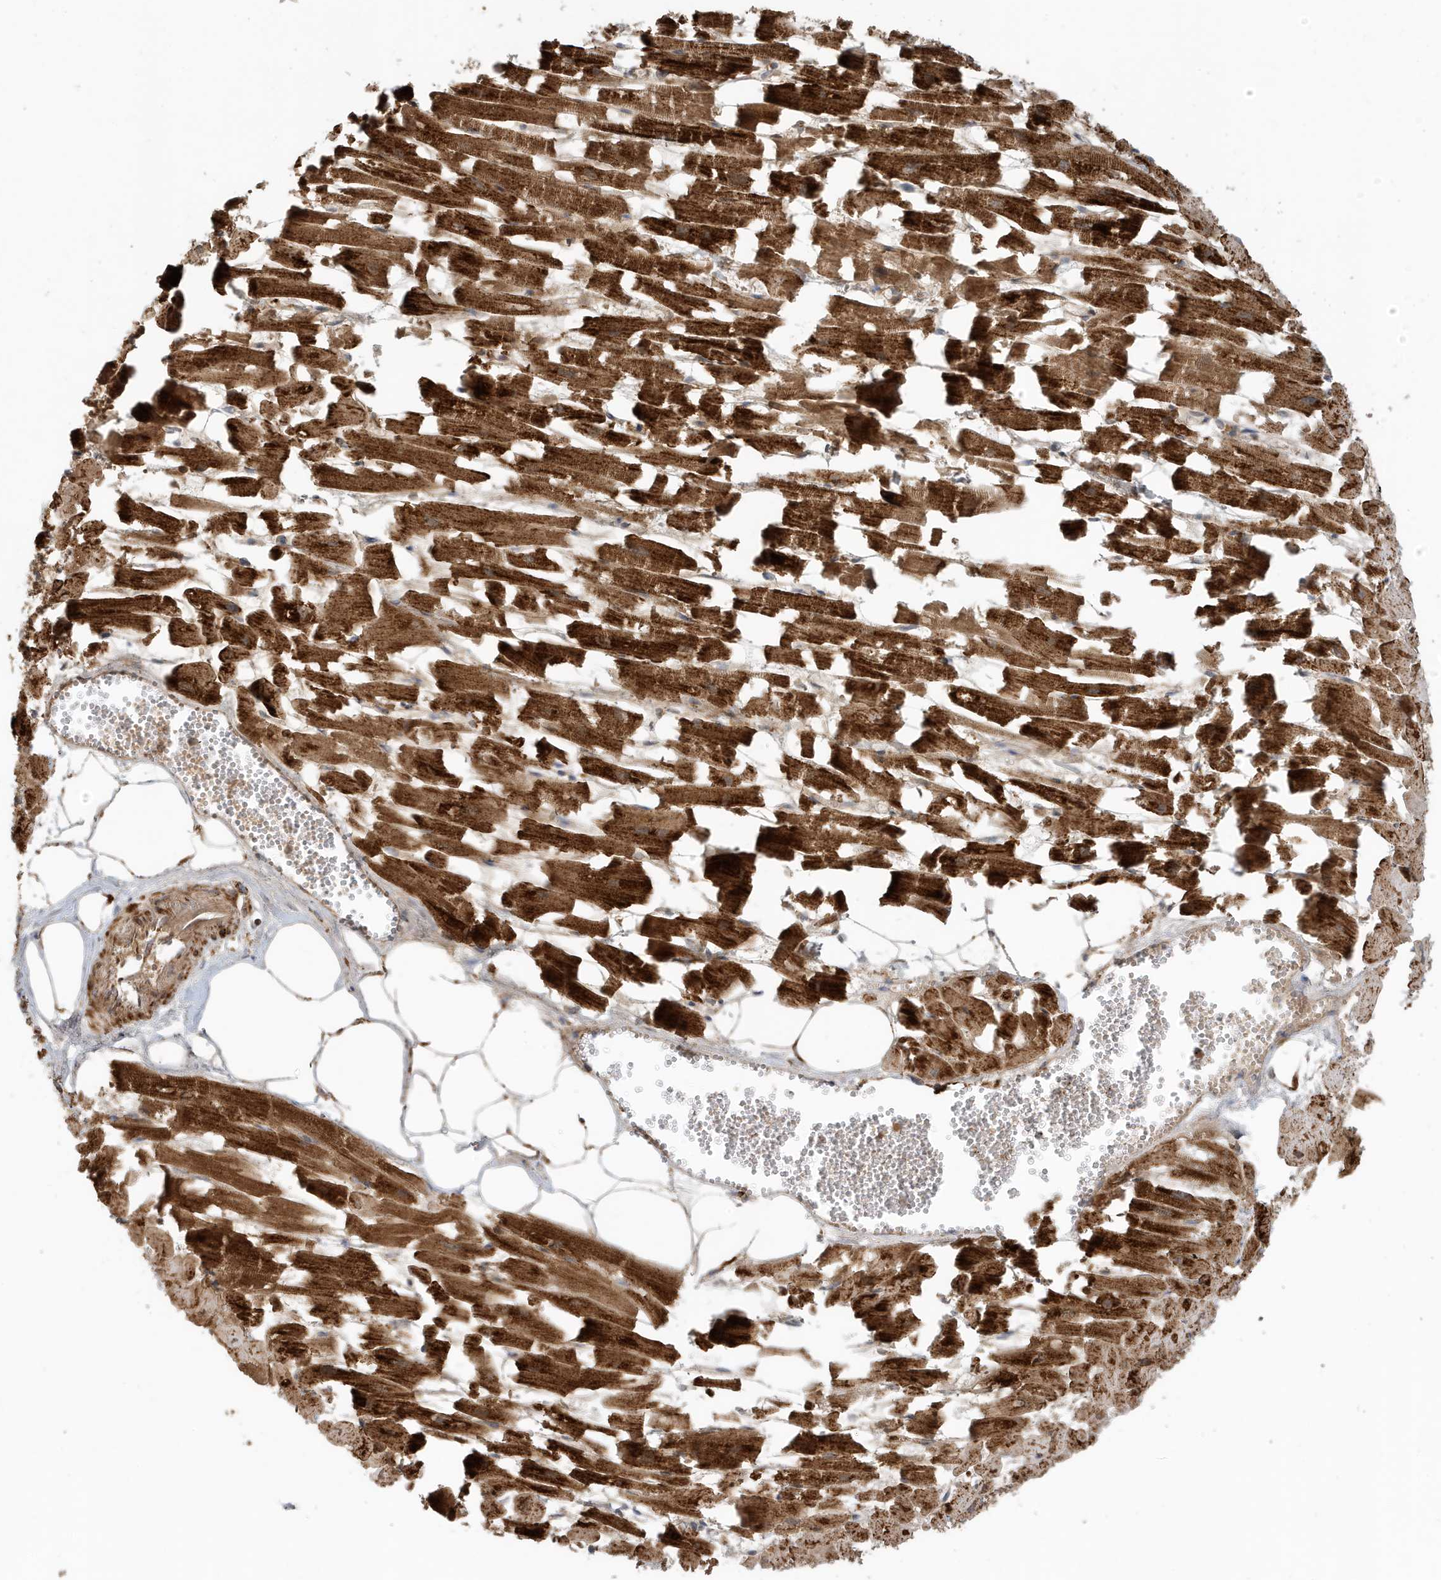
{"staining": {"intensity": "strong", "quantity": ">75%", "location": "cytoplasmic/membranous"}, "tissue": "heart muscle", "cell_type": "Cardiomyocytes", "image_type": "normal", "snomed": [{"axis": "morphology", "description": "Normal tissue, NOS"}, {"axis": "topography", "description": "Heart"}], "caption": "Immunohistochemistry (IHC) micrograph of normal heart muscle: human heart muscle stained using immunohistochemistry (IHC) exhibits high levels of strong protein expression localized specifically in the cytoplasmic/membranous of cardiomyocytes, appearing as a cytoplasmic/membranous brown color.", "gene": "MAN1A1", "patient": {"sex": "female", "age": 64}}